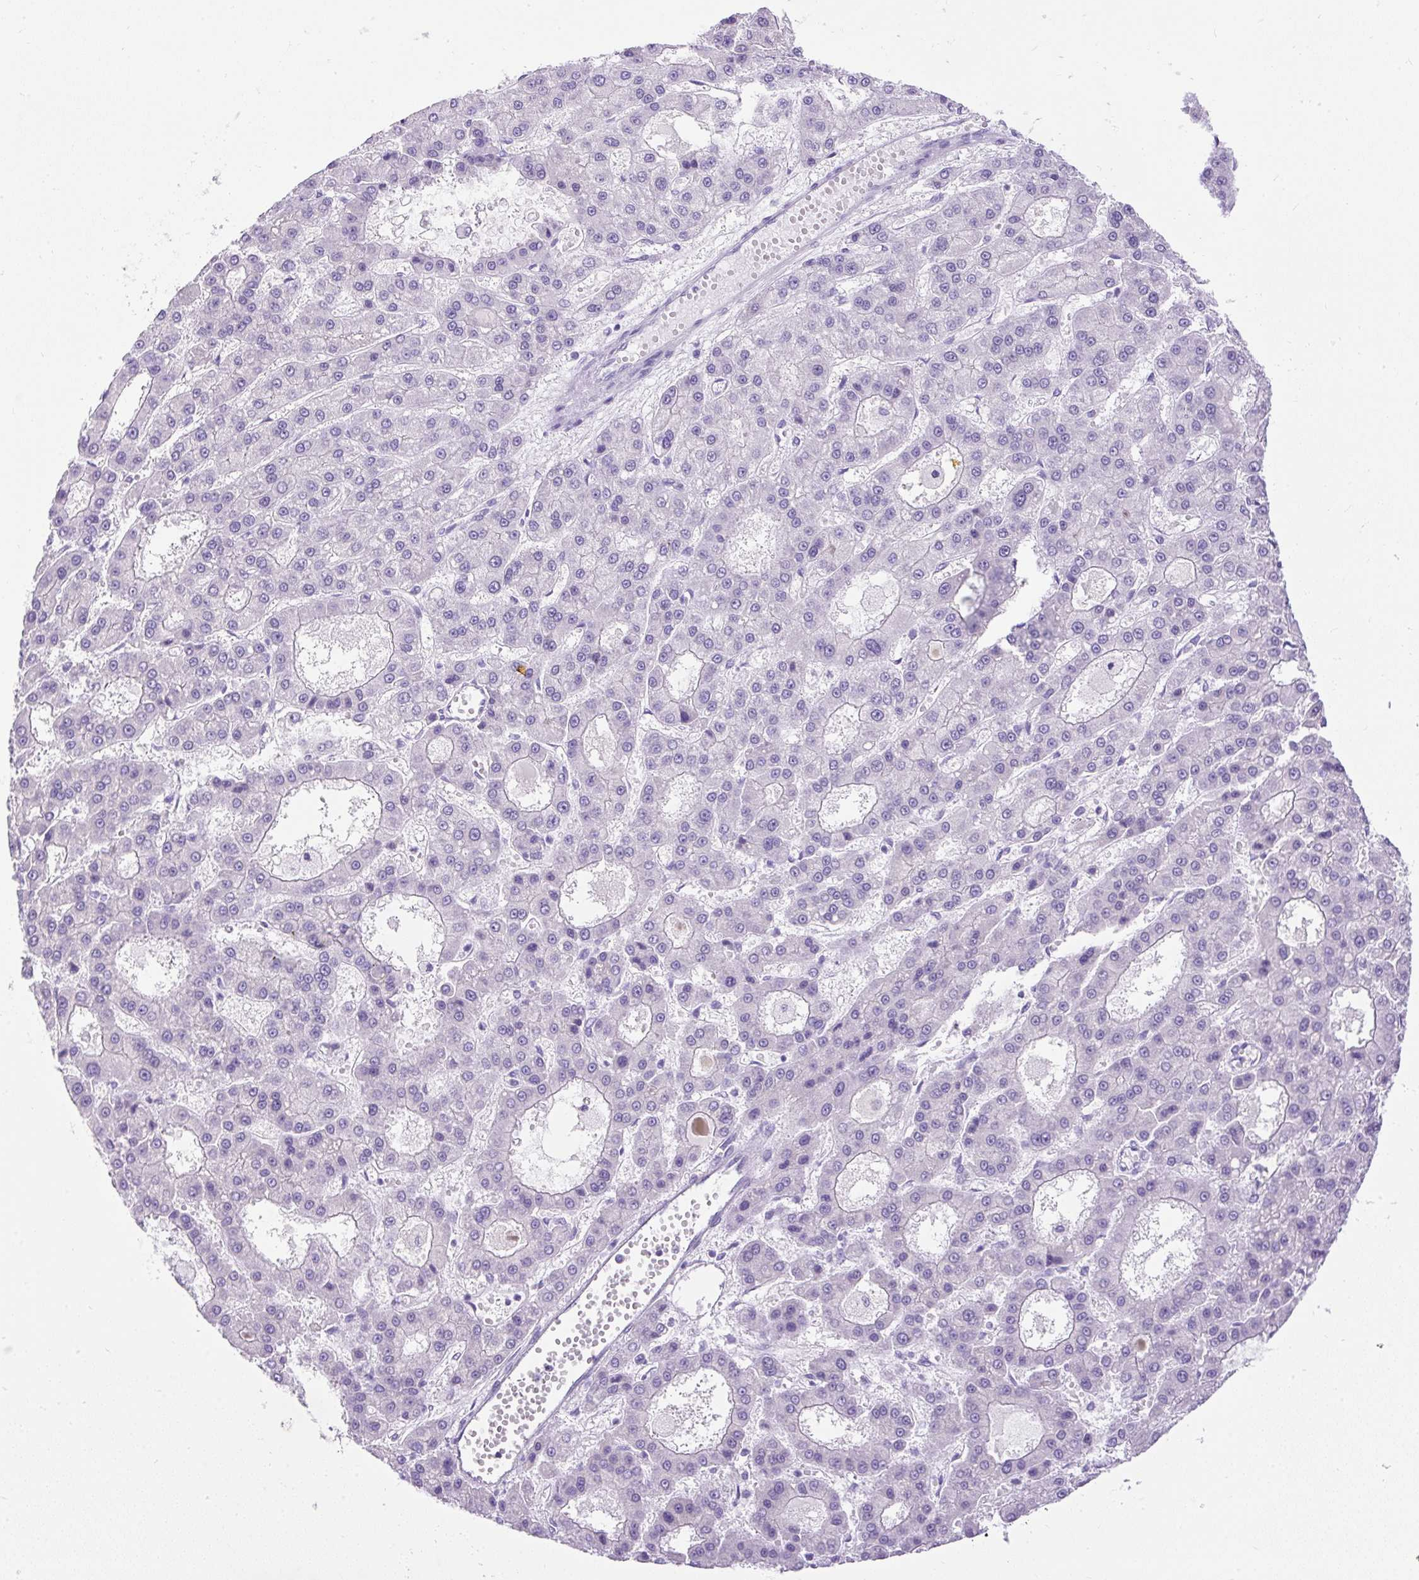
{"staining": {"intensity": "negative", "quantity": "none", "location": "none"}, "tissue": "liver cancer", "cell_type": "Tumor cells", "image_type": "cancer", "snomed": [{"axis": "morphology", "description": "Carcinoma, Hepatocellular, NOS"}, {"axis": "topography", "description": "Liver"}], "caption": "A high-resolution photomicrograph shows IHC staining of liver cancer (hepatocellular carcinoma), which shows no significant positivity in tumor cells.", "gene": "UPP1", "patient": {"sex": "male", "age": 70}}